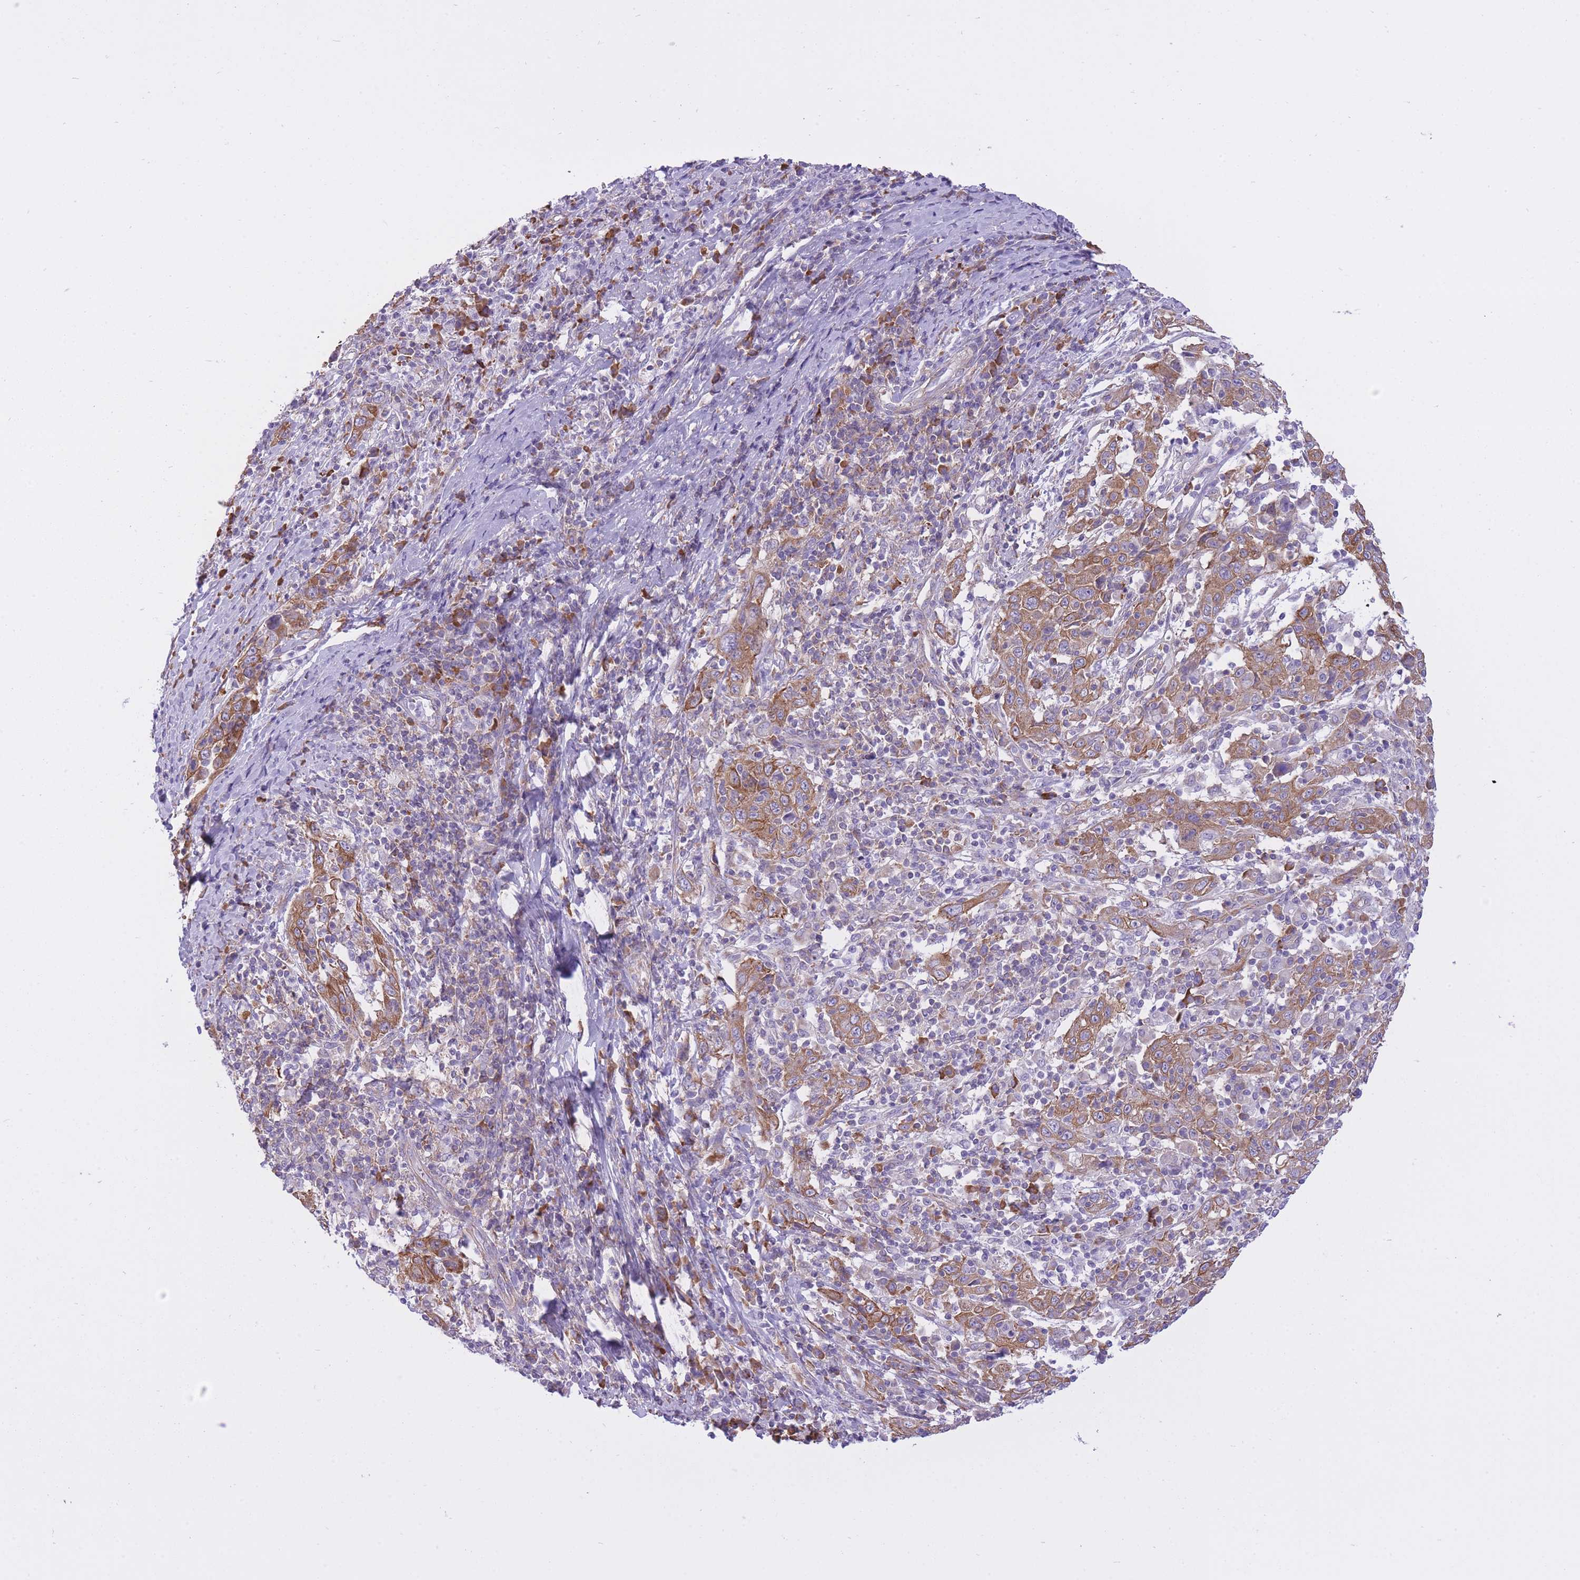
{"staining": {"intensity": "moderate", "quantity": ">75%", "location": "cytoplasmic/membranous"}, "tissue": "cervical cancer", "cell_type": "Tumor cells", "image_type": "cancer", "snomed": [{"axis": "morphology", "description": "Squamous cell carcinoma, NOS"}, {"axis": "topography", "description": "Cervix"}], "caption": "The image reveals staining of cervical squamous cell carcinoma, revealing moderate cytoplasmic/membranous protein positivity (brown color) within tumor cells. (DAB (3,3'-diaminobenzidine) IHC, brown staining for protein, blue staining for nuclei).", "gene": "ZNF501", "patient": {"sex": "female", "age": 46}}